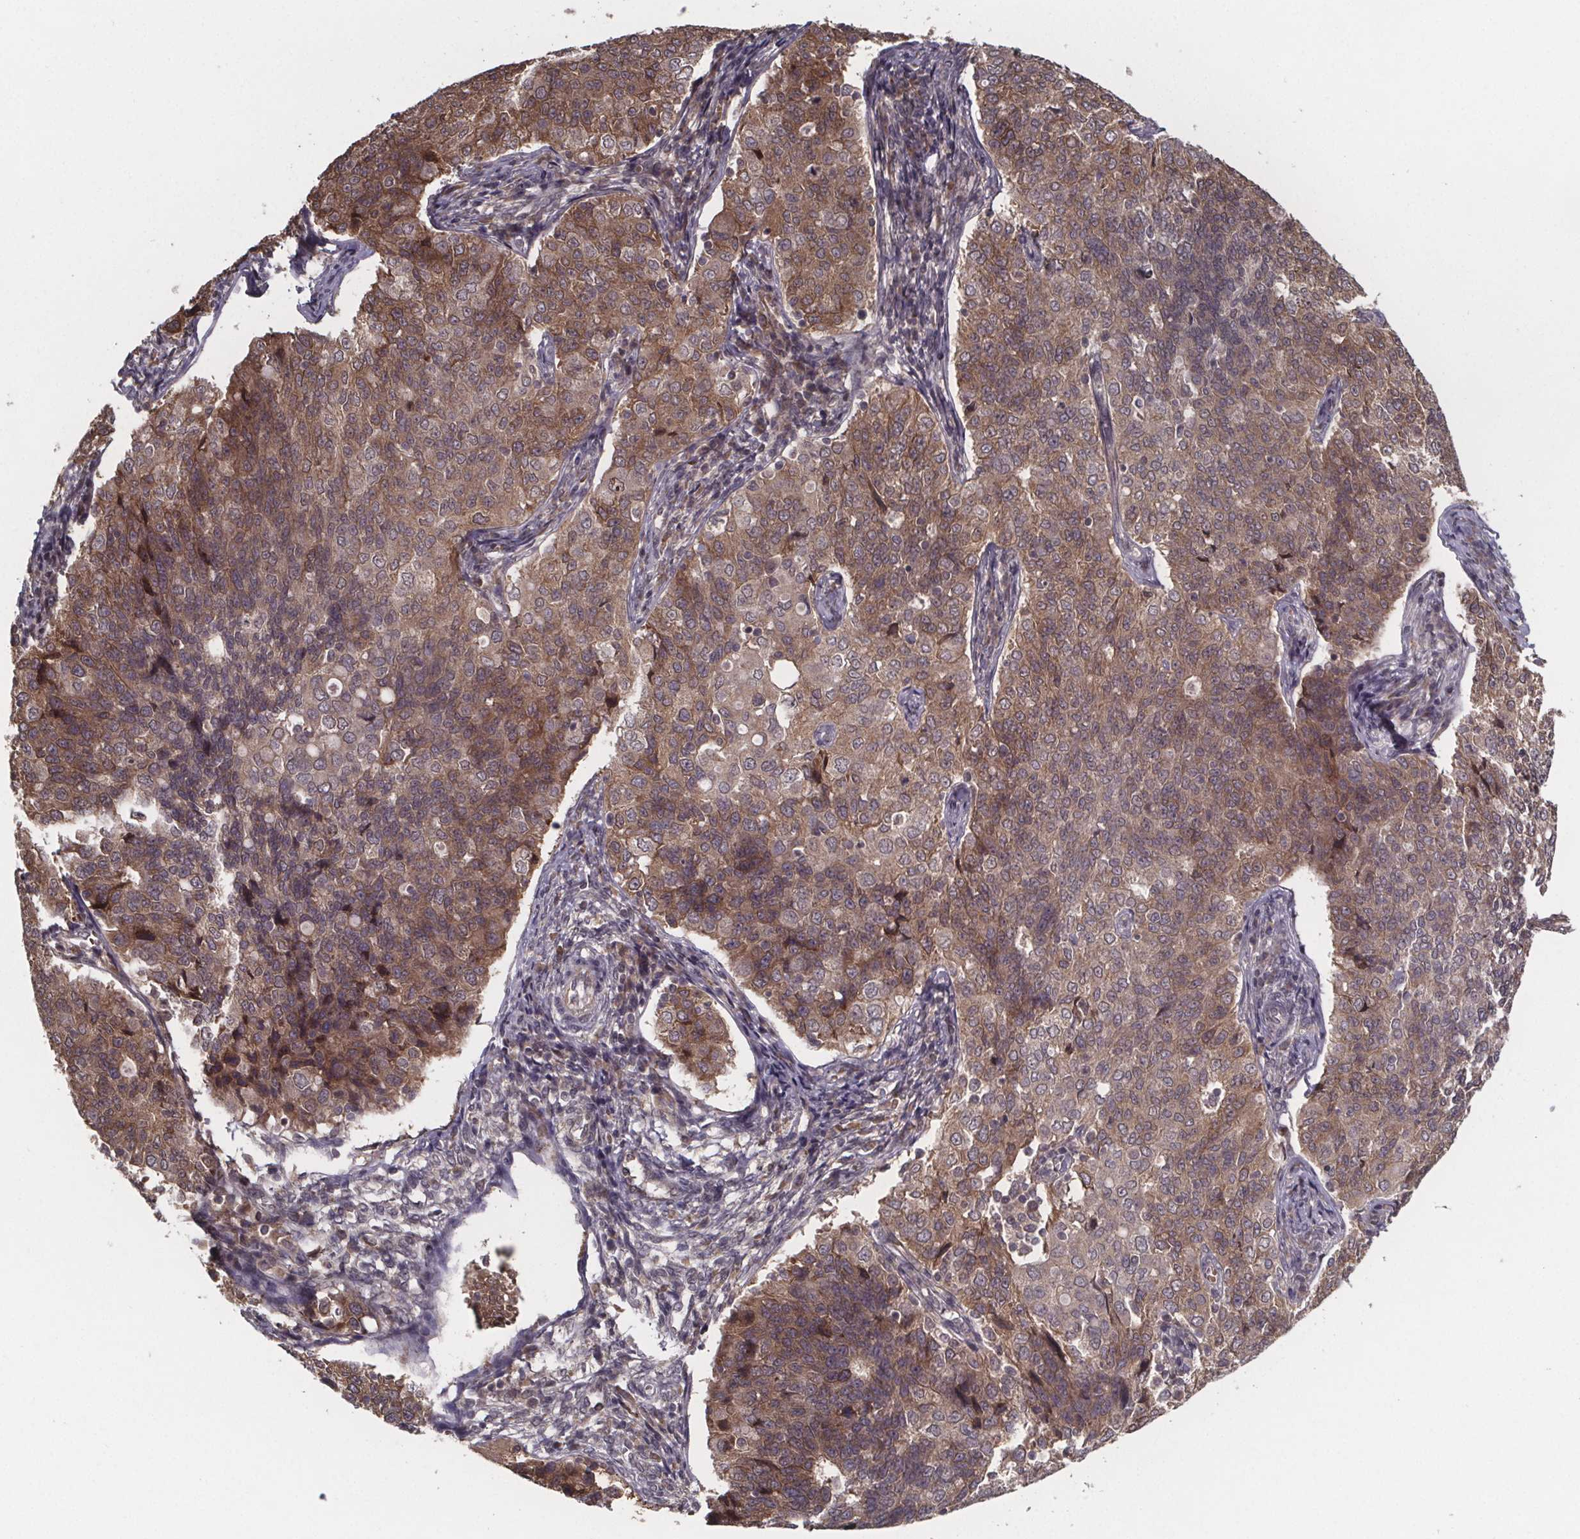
{"staining": {"intensity": "moderate", "quantity": ">75%", "location": "cytoplasmic/membranous"}, "tissue": "endometrial cancer", "cell_type": "Tumor cells", "image_type": "cancer", "snomed": [{"axis": "morphology", "description": "Adenocarcinoma, NOS"}, {"axis": "topography", "description": "Endometrium"}], "caption": "Immunohistochemistry (IHC) of human endometrial cancer displays medium levels of moderate cytoplasmic/membranous expression in approximately >75% of tumor cells. The protein is stained brown, and the nuclei are stained in blue (DAB (3,3'-diaminobenzidine) IHC with brightfield microscopy, high magnification).", "gene": "SAT1", "patient": {"sex": "female", "age": 43}}